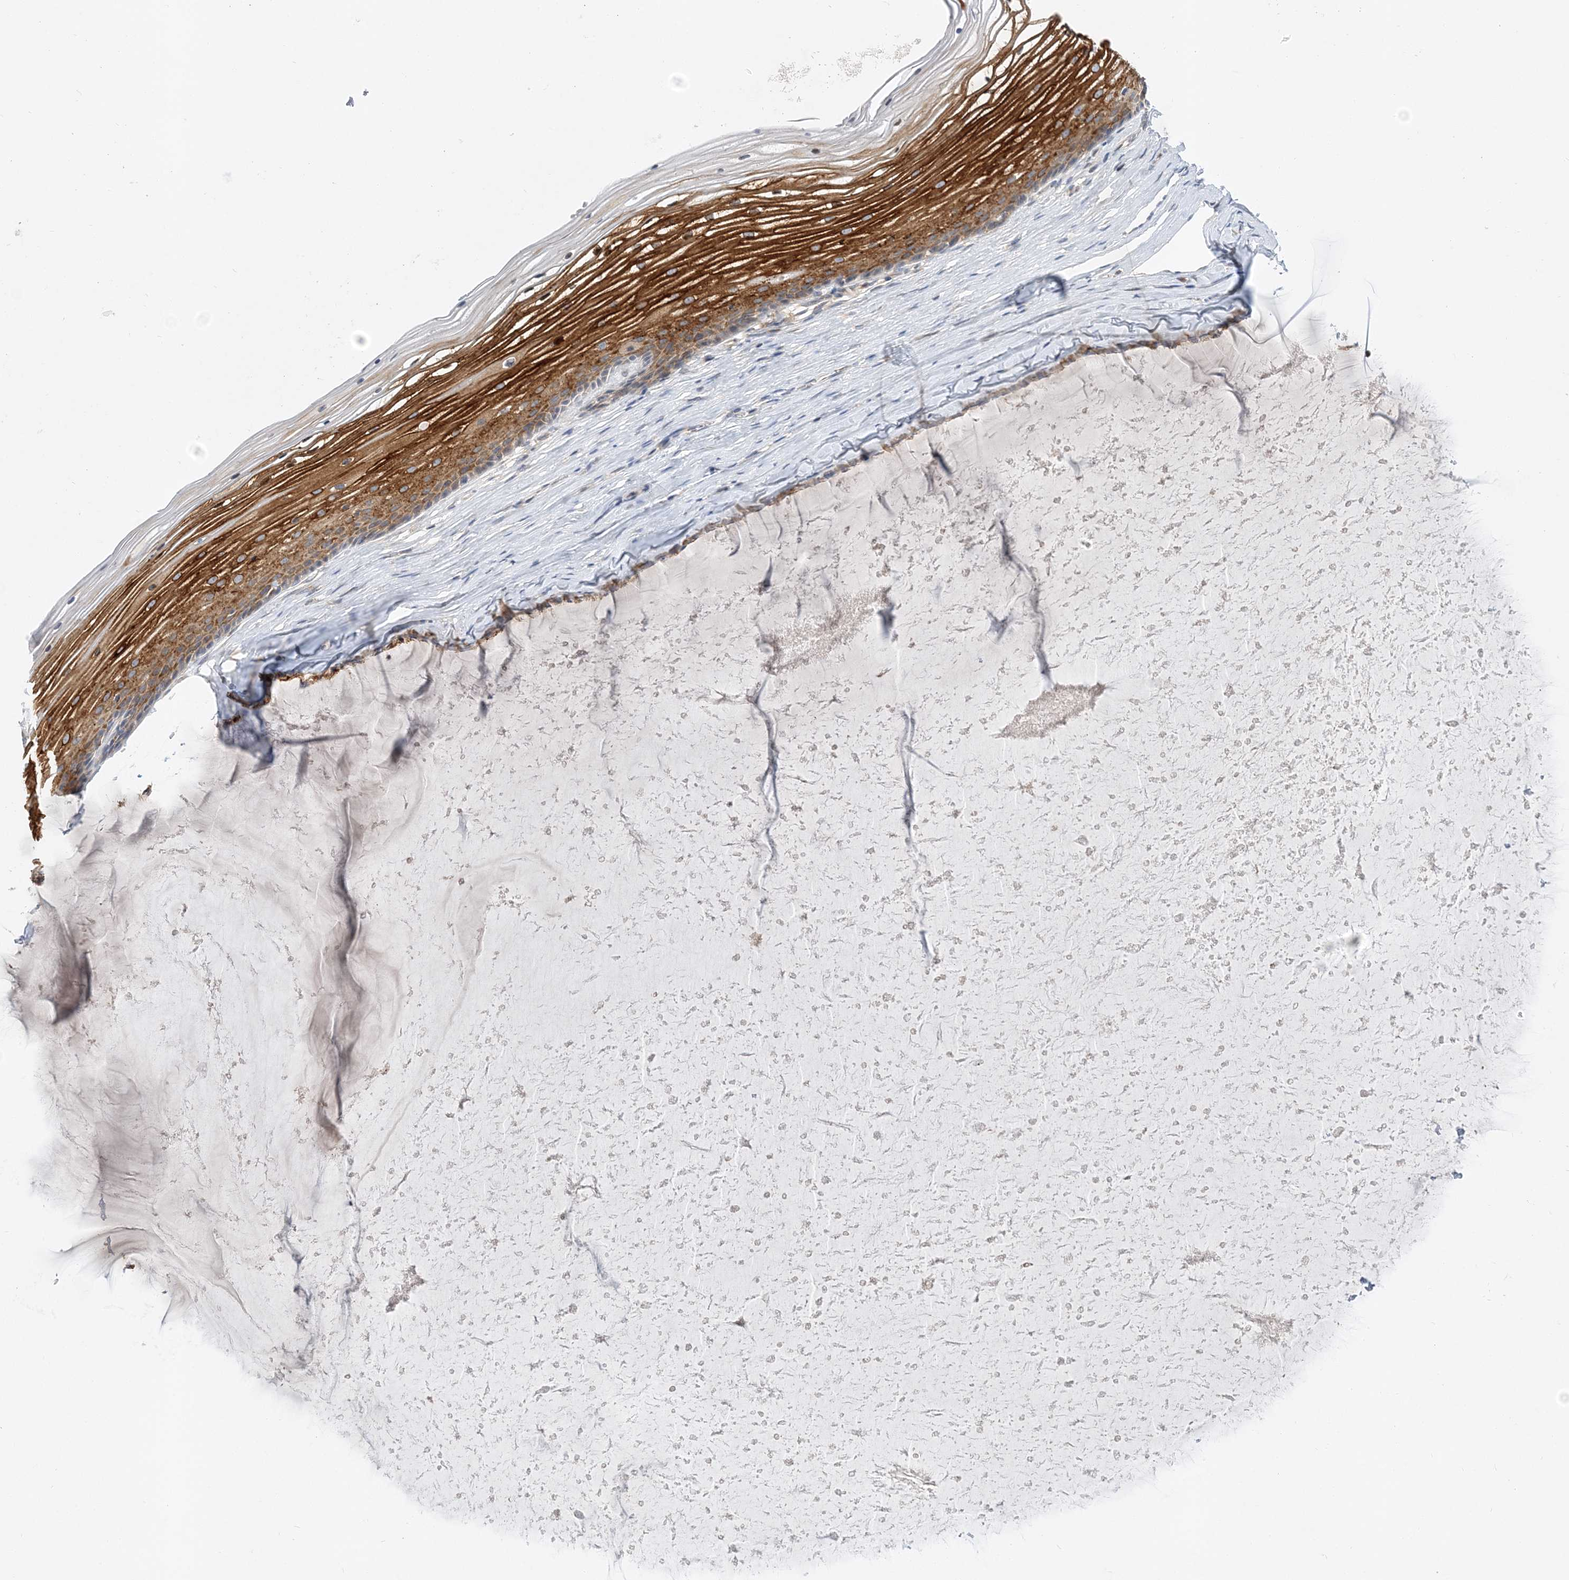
{"staining": {"intensity": "strong", "quantity": ">75%", "location": "cytoplasmic/membranous"}, "tissue": "vagina", "cell_type": "Squamous epithelial cells", "image_type": "normal", "snomed": [{"axis": "morphology", "description": "Normal tissue, NOS"}, {"axis": "topography", "description": "Vagina"}, {"axis": "topography", "description": "Cervix"}], "caption": "Vagina stained with DAB (3,3'-diaminobenzidine) immunohistochemistry displays high levels of strong cytoplasmic/membranous positivity in approximately >75% of squamous epithelial cells. Nuclei are stained in blue.", "gene": "LARP4B", "patient": {"sex": "female", "age": 40}}